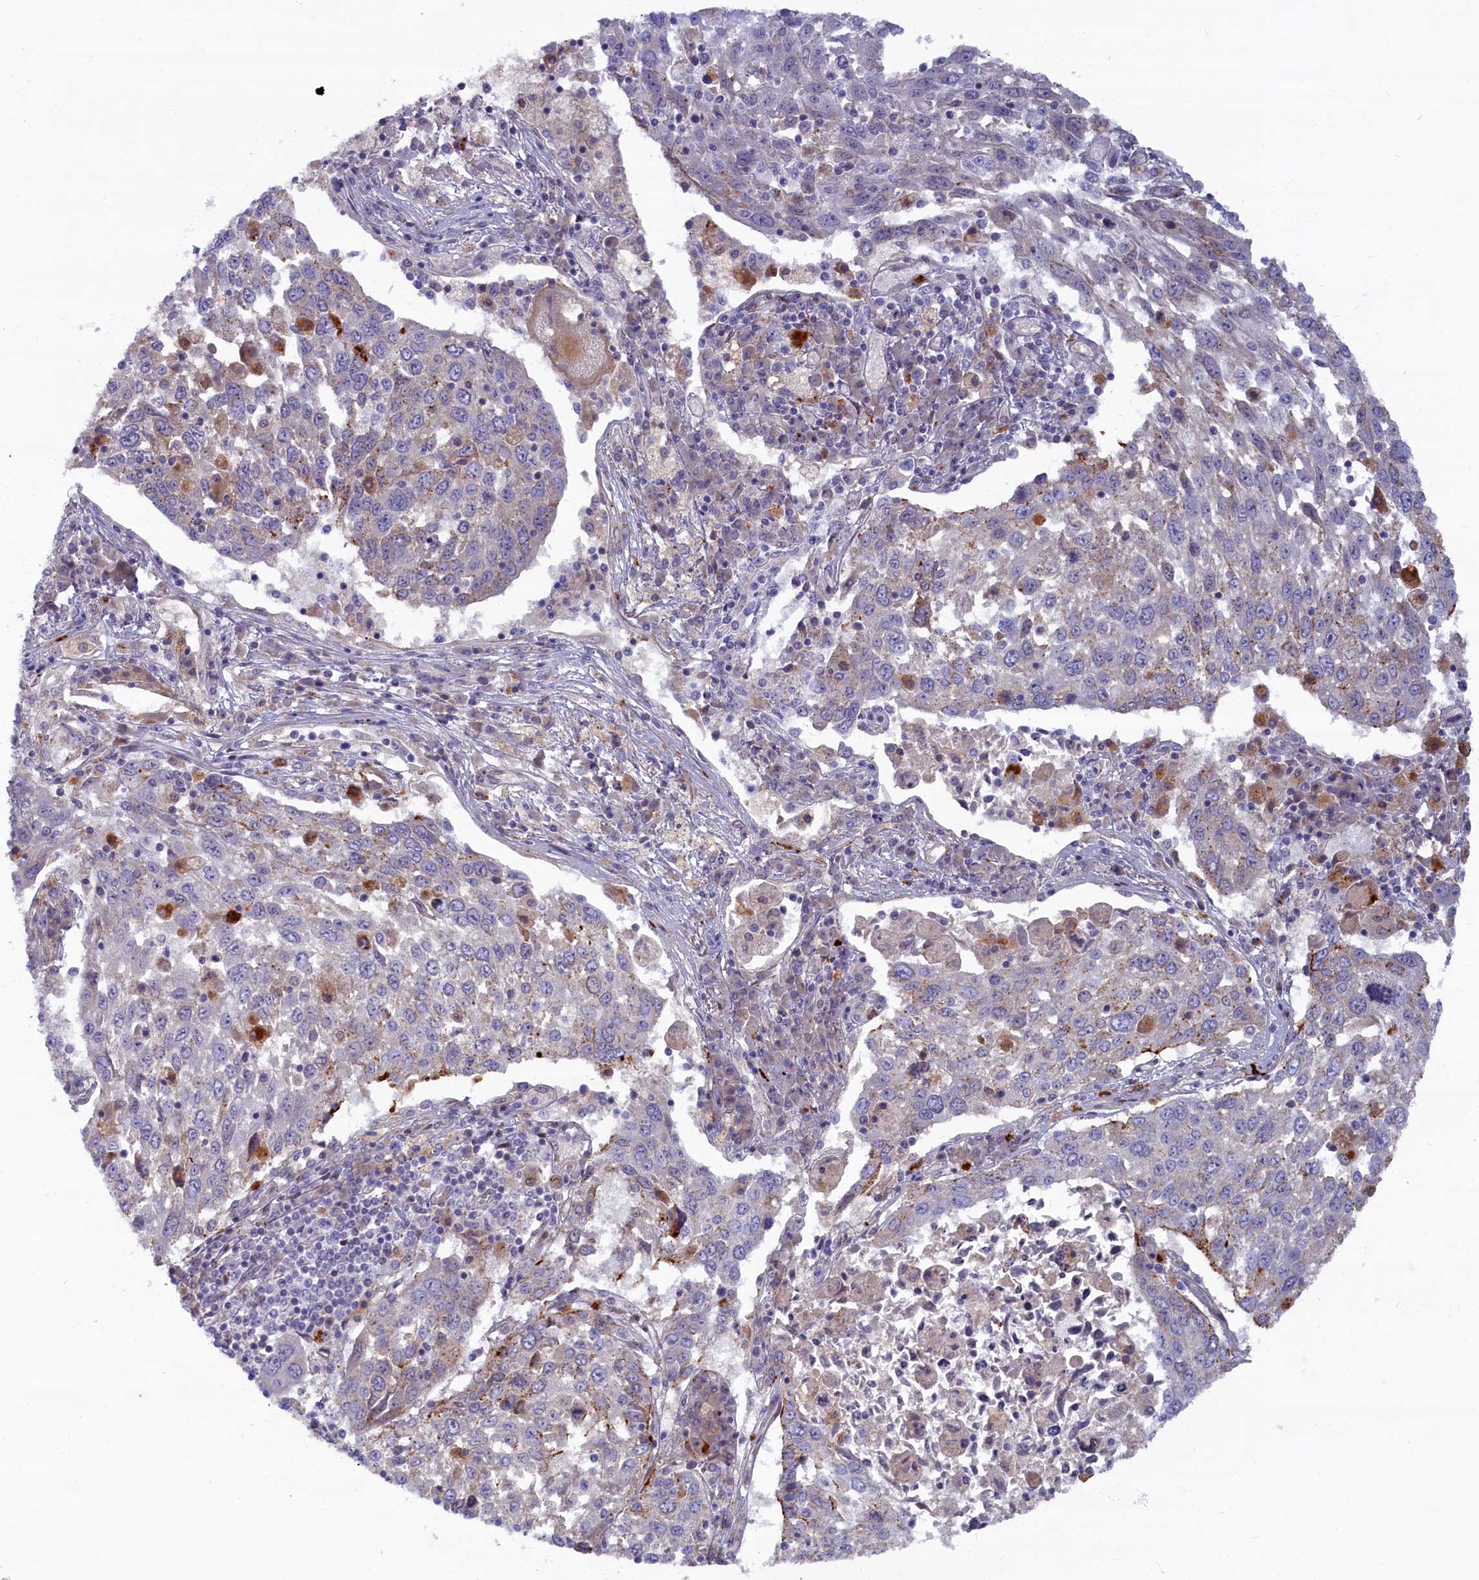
{"staining": {"intensity": "negative", "quantity": "none", "location": "none"}, "tissue": "lung cancer", "cell_type": "Tumor cells", "image_type": "cancer", "snomed": [{"axis": "morphology", "description": "Squamous cell carcinoma, NOS"}, {"axis": "topography", "description": "Lung"}], "caption": "Tumor cells show no significant staining in squamous cell carcinoma (lung). Brightfield microscopy of immunohistochemistry stained with DAB (brown) and hematoxylin (blue), captured at high magnification.", "gene": "FCSK", "patient": {"sex": "male", "age": 65}}